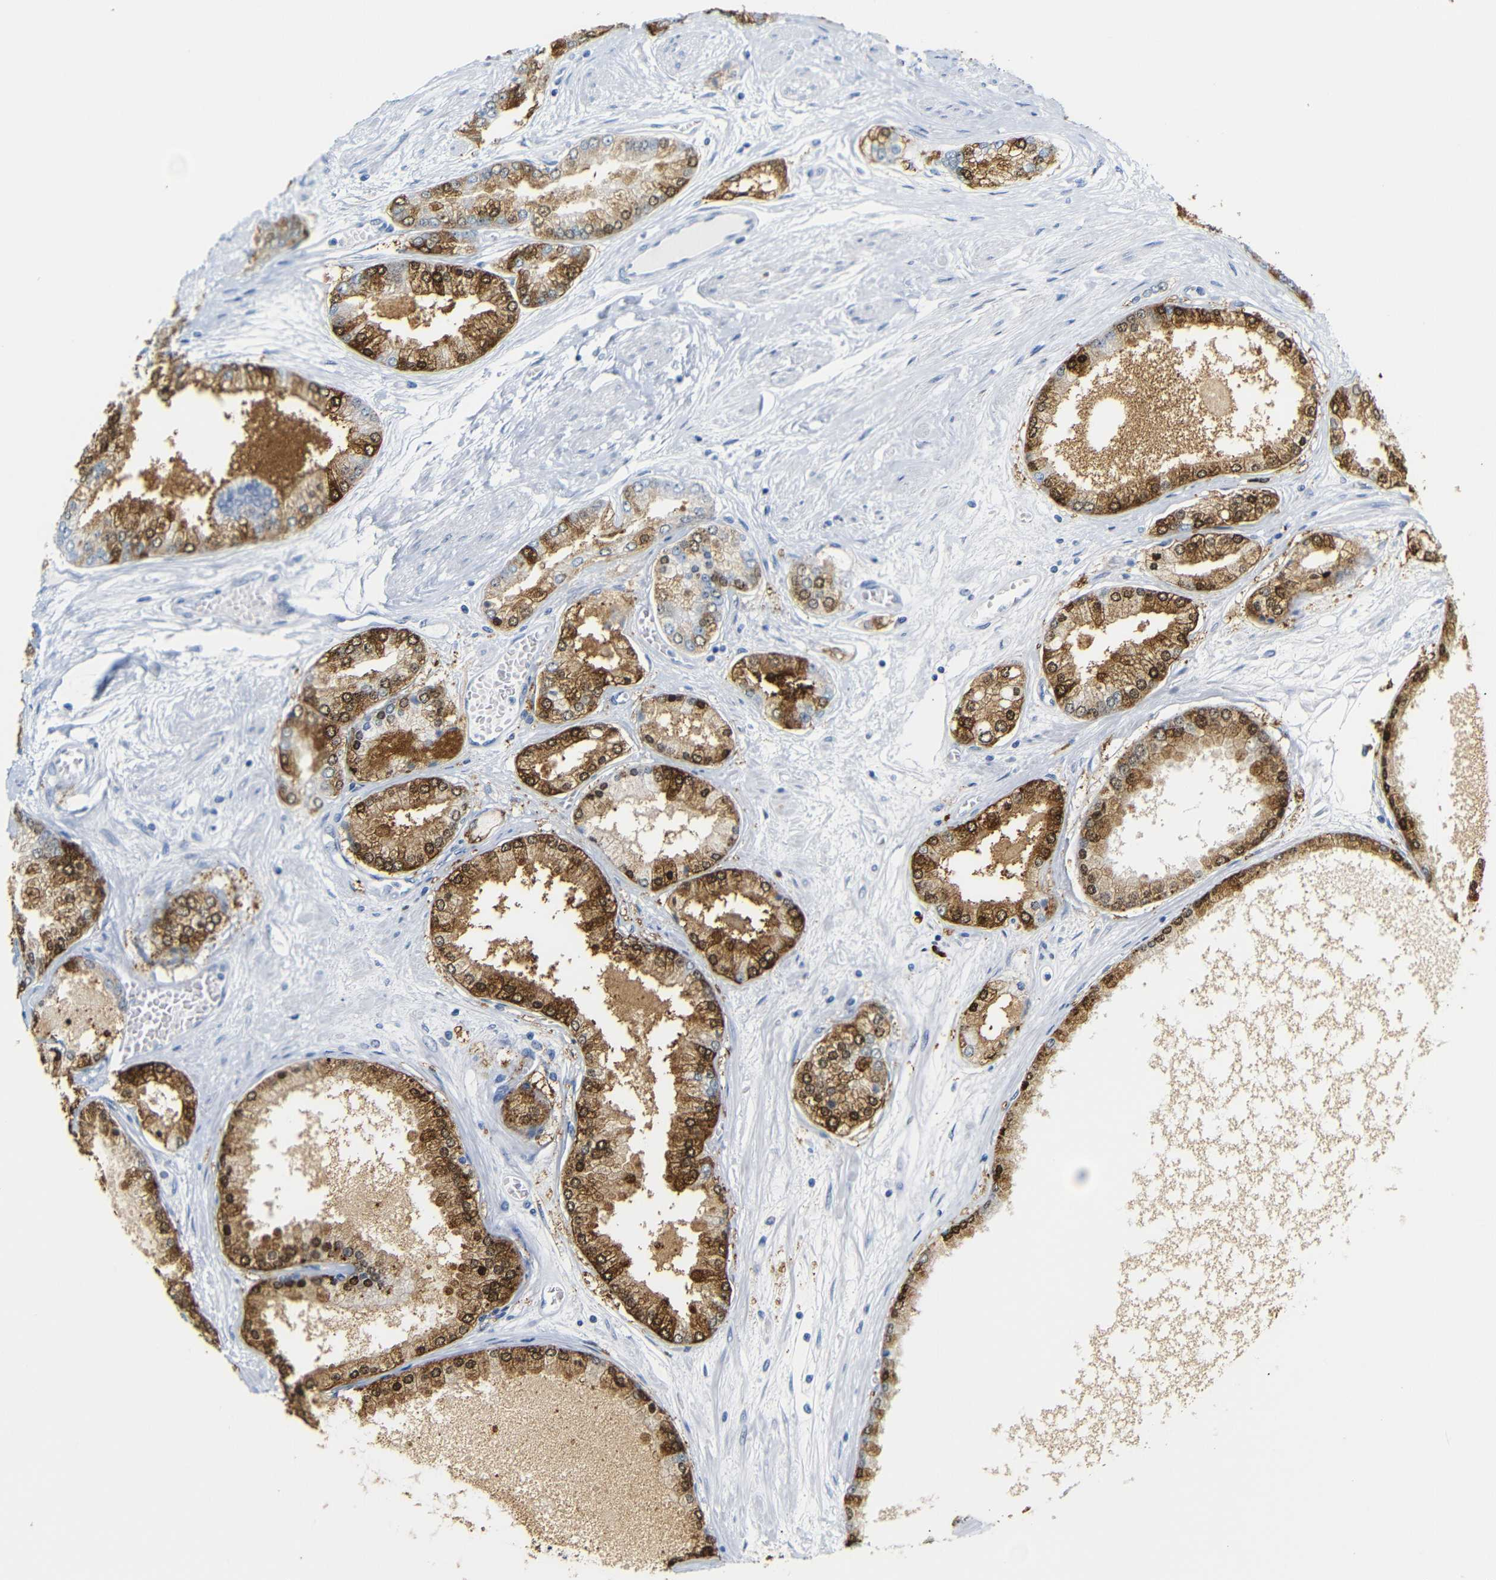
{"staining": {"intensity": "strong", "quantity": ">75%", "location": "cytoplasmic/membranous,nuclear"}, "tissue": "prostate cancer", "cell_type": "Tumor cells", "image_type": "cancer", "snomed": [{"axis": "morphology", "description": "Adenocarcinoma, High grade"}, {"axis": "topography", "description": "Prostate"}], "caption": "Protein expression analysis of prostate adenocarcinoma (high-grade) reveals strong cytoplasmic/membranous and nuclear positivity in about >75% of tumor cells. (Stains: DAB in brown, nuclei in blue, Microscopy: brightfield microscopy at high magnification).", "gene": "MT1A", "patient": {"sex": "male", "age": 59}}